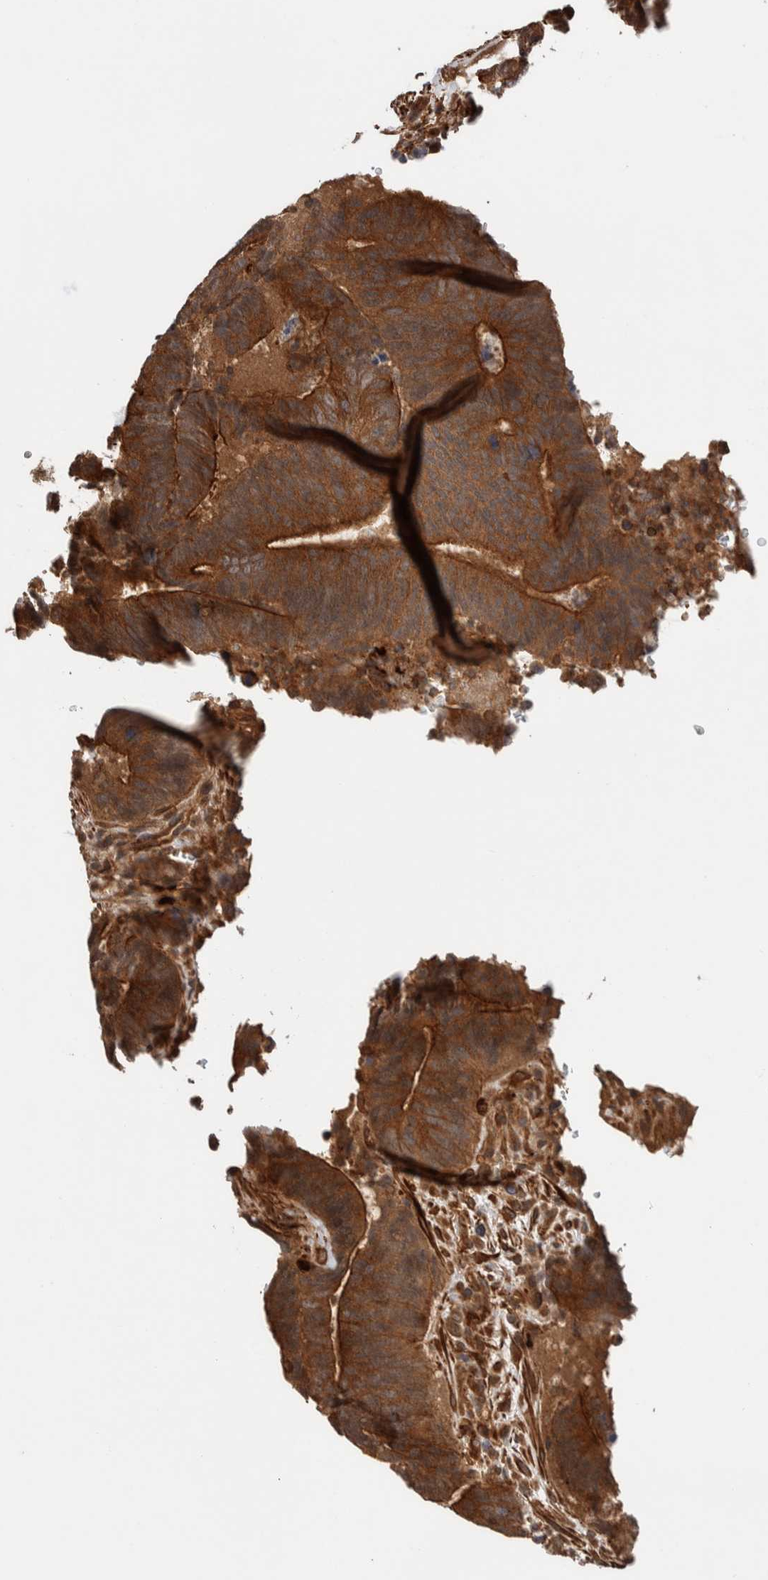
{"staining": {"intensity": "strong", "quantity": ">75%", "location": "cytoplasmic/membranous"}, "tissue": "colorectal cancer", "cell_type": "Tumor cells", "image_type": "cancer", "snomed": [{"axis": "morphology", "description": "Adenocarcinoma, NOS"}, {"axis": "topography", "description": "Colon"}], "caption": "Colorectal cancer (adenocarcinoma) stained with a brown dye demonstrates strong cytoplasmic/membranous positive positivity in approximately >75% of tumor cells.", "gene": "SYNRG", "patient": {"sex": "male", "age": 56}}